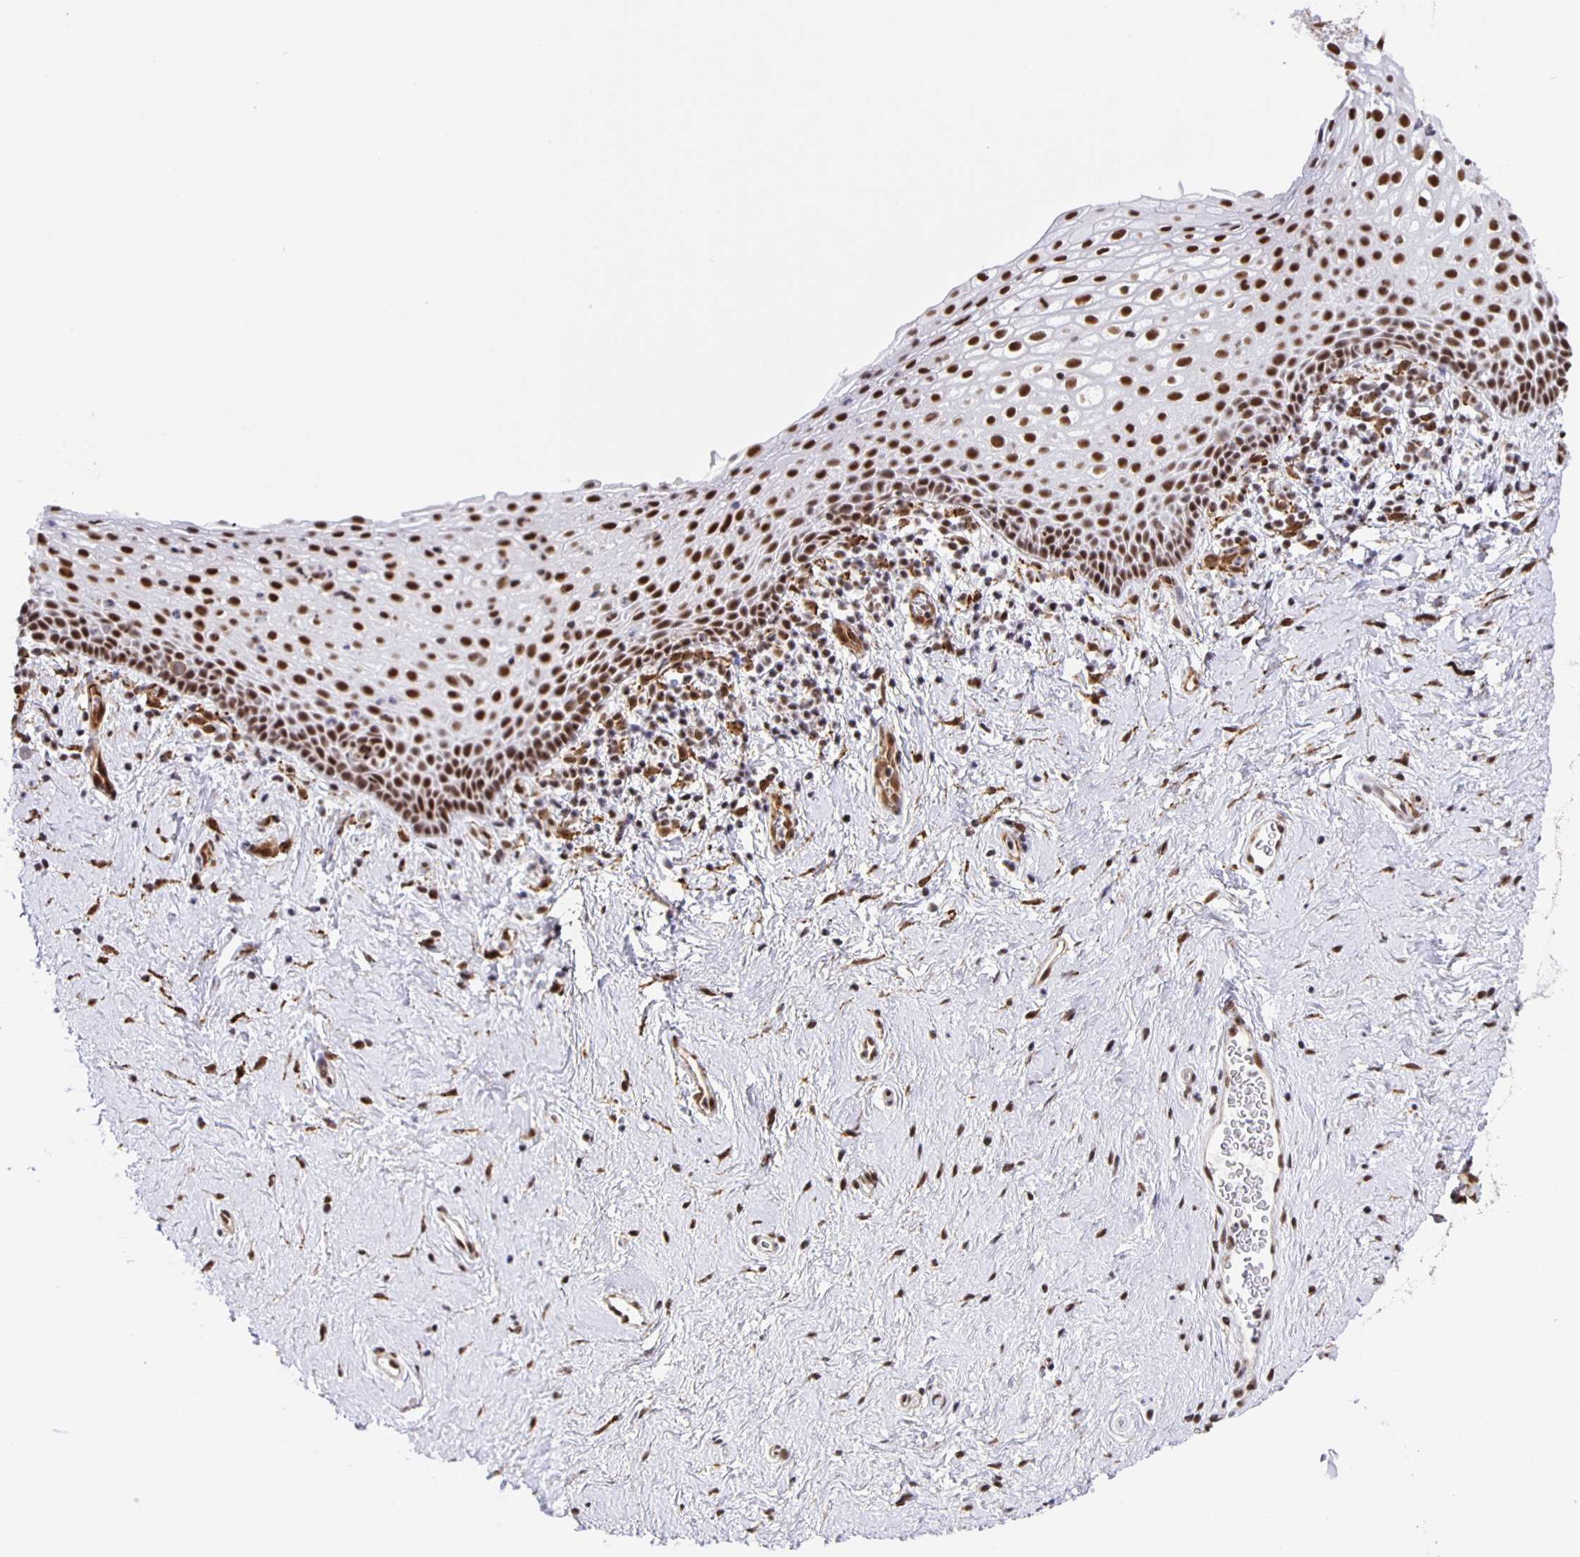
{"staining": {"intensity": "strong", "quantity": "25%-75%", "location": "nuclear"}, "tissue": "vagina", "cell_type": "Squamous epithelial cells", "image_type": "normal", "snomed": [{"axis": "morphology", "description": "Normal tissue, NOS"}, {"axis": "topography", "description": "Vagina"}], "caption": "A micrograph of human vagina stained for a protein demonstrates strong nuclear brown staining in squamous epithelial cells.", "gene": "ZRANB2", "patient": {"sex": "female", "age": 61}}